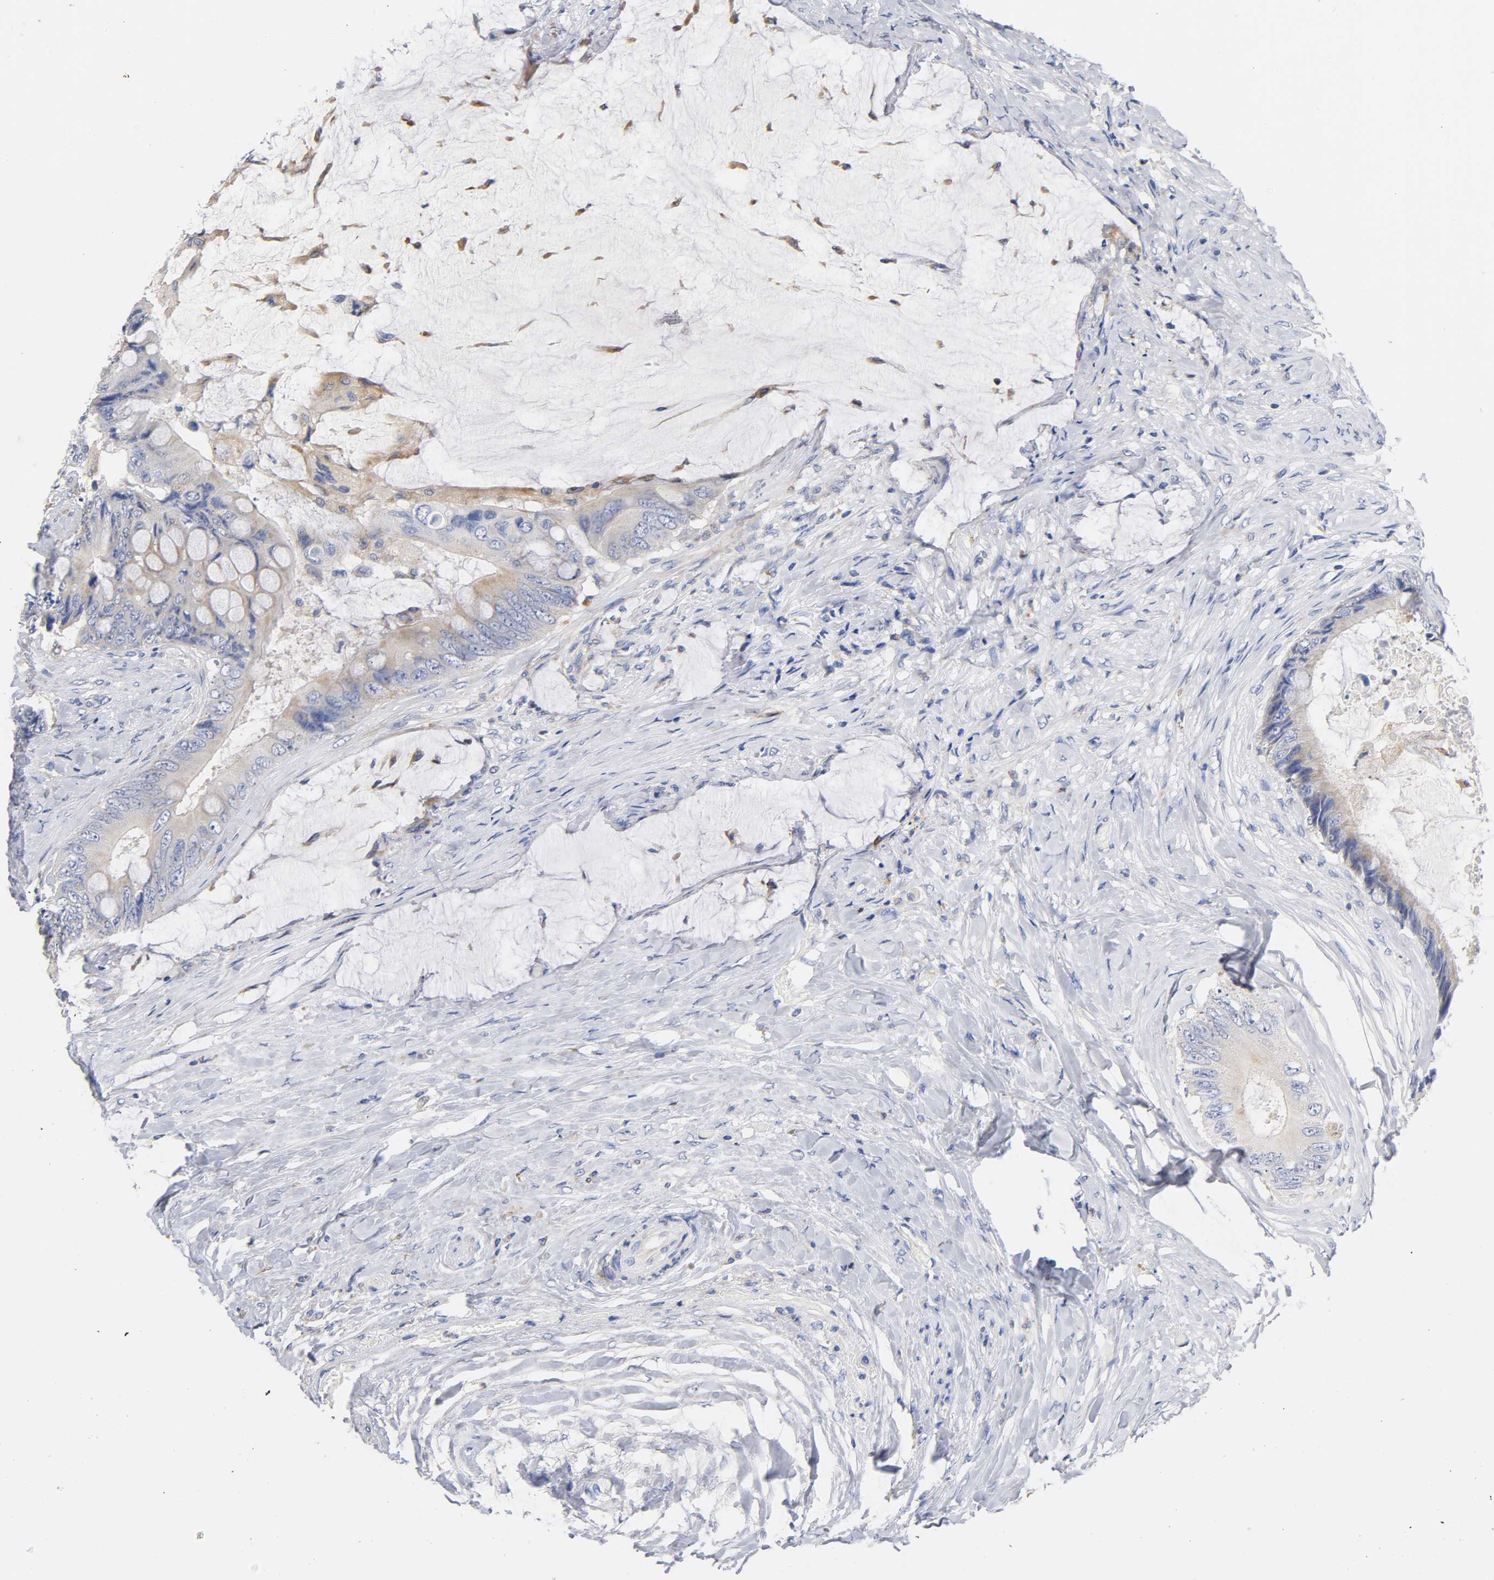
{"staining": {"intensity": "weak", "quantity": "<25%", "location": "cytoplasmic/membranous"}, "tissue": "colorectal cancer", "cell_type": "Tumor cells", "image_type": "cancer", "snomed": [{"axis": "morphology", "description": "Normal tissue, NOS"}, {"axis": "morphology", "description": "Adenocarcinoma, NOS"}, {"axis": "topography", "description": "Rectum"}, {"axis": "topography", "description": "Peripheral nerve tissue"}], "caption": "High power microscopy photomicrograph of an immunohistochemistry photomicrograph of colorectal cancer, revealing no significant positivity in tumor cells. (Stains: DAB IHC with hematoxylin counter stain, Microscopy: brightfield microscopy at high magnification).", "gene": "SEMA5A", "patient": {"sex": "female", "age": 77}}